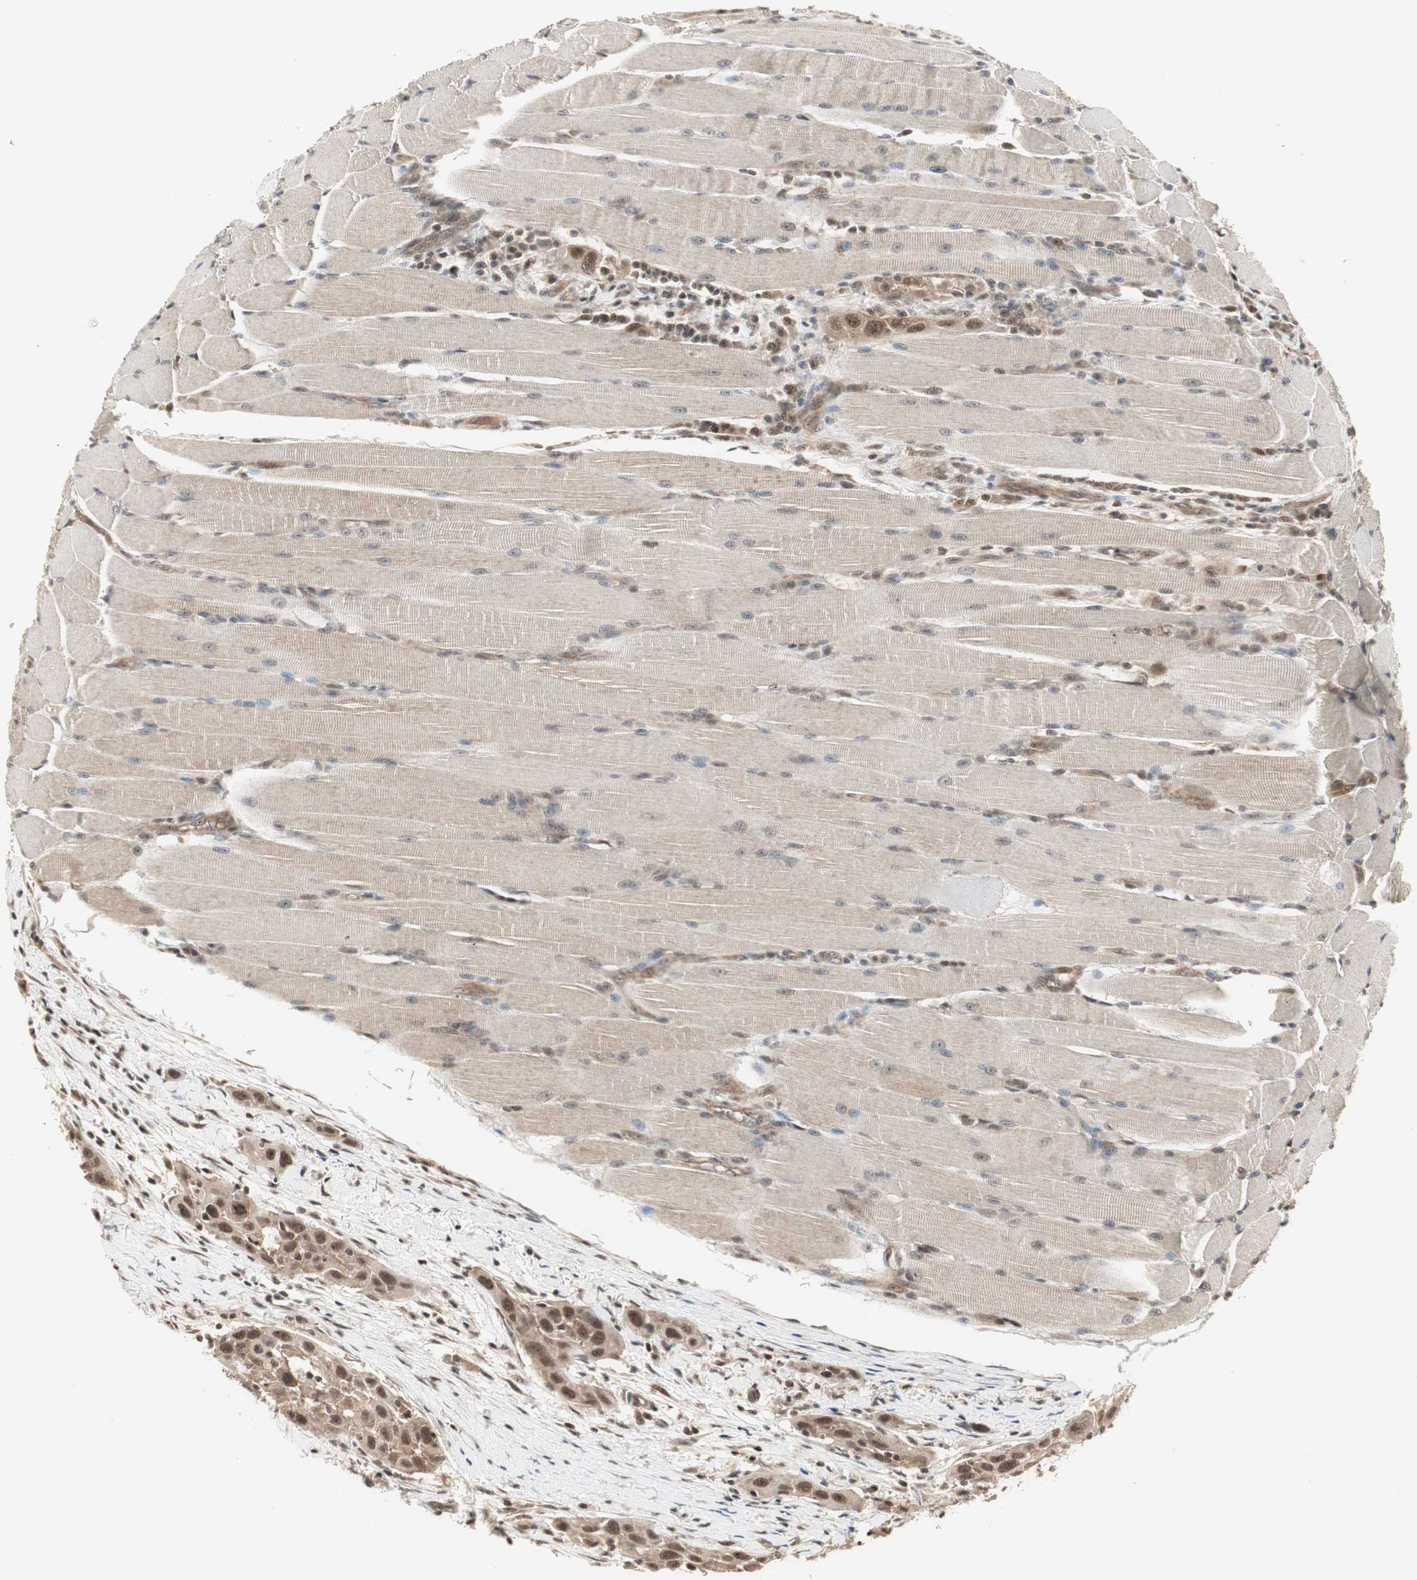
{"staining": {"intensity": "moderate", "quantity": ">75%", "location": "cytoplasmic/membranous,nuclear"}, "tissue": "head and neck cancer", "cell_type": "Tumor cells", "image_type": "cancer", "snomed": [{"axis": "morphology", "description": "Squamous cell carcinoma, NOS"}, {"axis": "topography", "description": "Oral tissue"}, {"axis": "topography", "description": "Head-Neck"}], "caption": "Immunohistochemistry (IHC) image of neoplastic tissue: head and neck cancer (squamous cell carcinoma) stained using immunohistochemistry (IHC) exhibits medium levels of moderate protein expression localized specifically in the cytoplasmic/membranous and nuclear of tumor cells, appearing as a cytoplasmic/membranous and nuclear brown color.", "gene": "CSNK2B", "patient": {"sex": "female", "age": 50}}